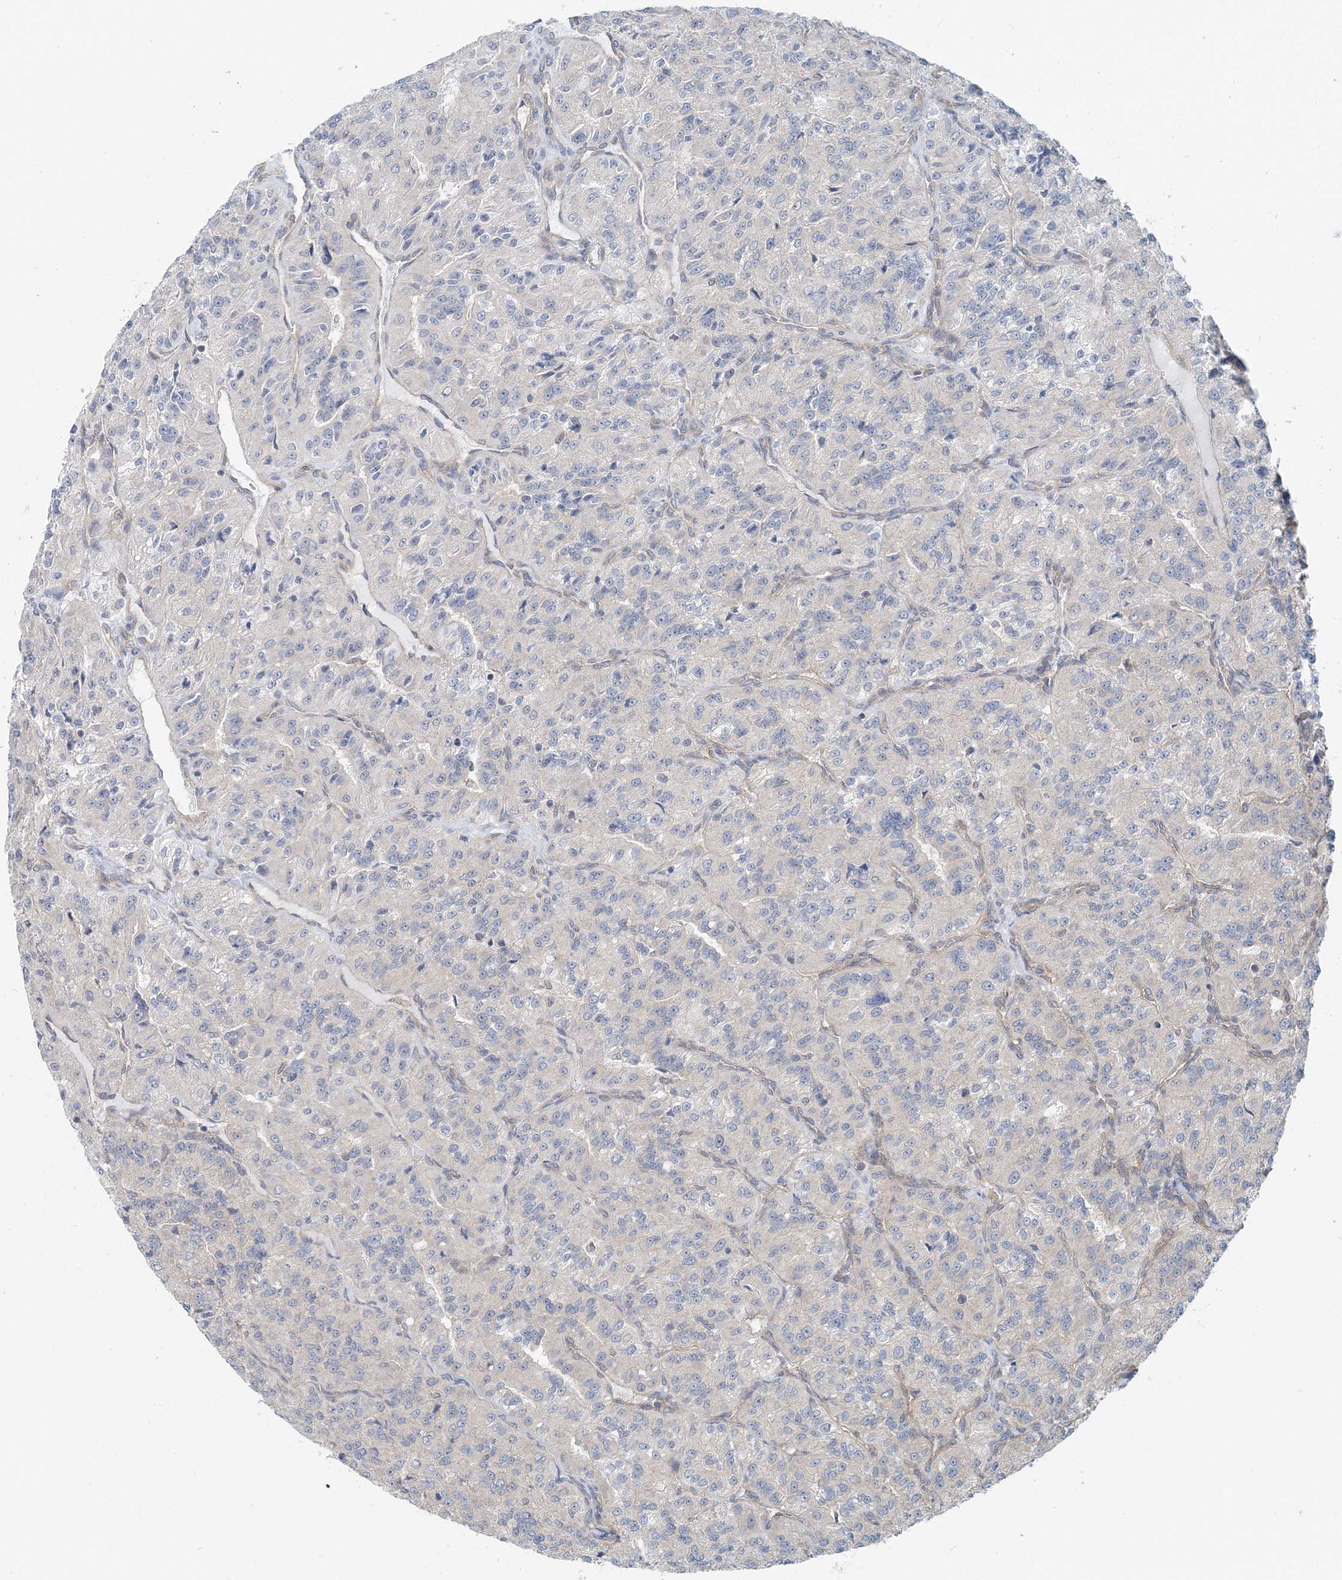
{"staining": {"intensity": "weak", "quantity": "<25%", "location": "cytoplasmic/membranous"}, "tissue": "renal cancer", "cell_type": "Tumor cells", "image_type": "cancer", "snomed": [{"axis": "morphology", "description": "Adenocarcinoma, NOS"}, {"axis": "topography", "description": "Kidney"}], "caption": "Renal adenocarcinoma was stained to show a protein in brown. There is no significant expression in tumor cells. (Brightfield microscopy of DAB immunohistochemistry (IHC) at high magnification).", "gene": "MOB4", "patient": {"sex": "female", "age": 63}}